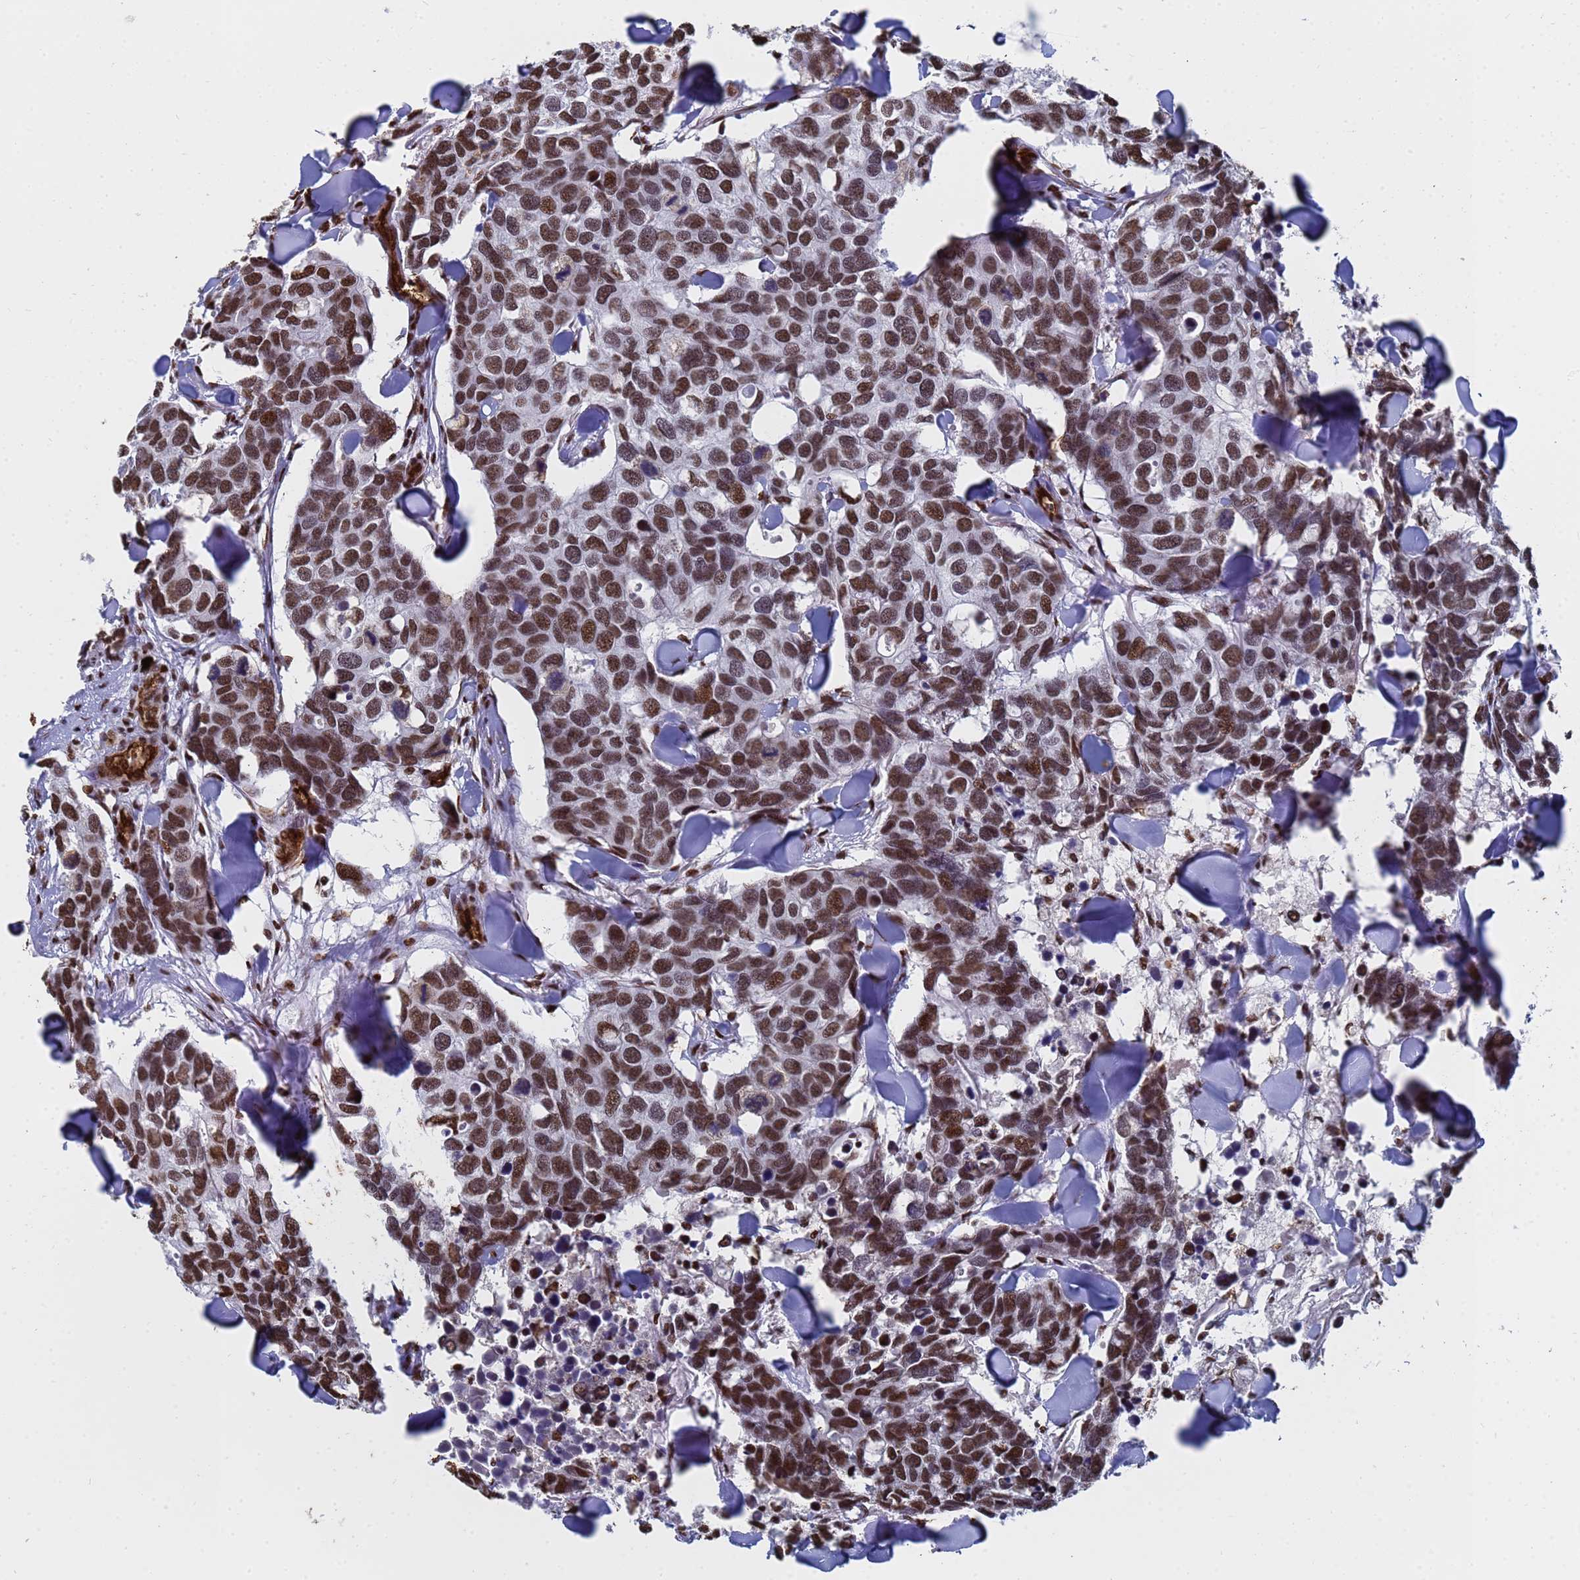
{"staining": {"intensity": "strong", "quantity": ">75%", "location": "nuclear"}, "tissue": "breast cancer", "cell_type": "Tumor cells", "image_type": "cancer", "snomed": [{"axis": "morphology", "description": "Duct carcinoma"}, {"axis": "topography", "description": "Breast"}], "caption": "Protein expression analysis of breast intraductal carcinoma demonstrates strong nuclear positivity in approximately >75% of tumor cells.", "gene": "RAVER2", "patient": {"sex": "female", "age": 83}}